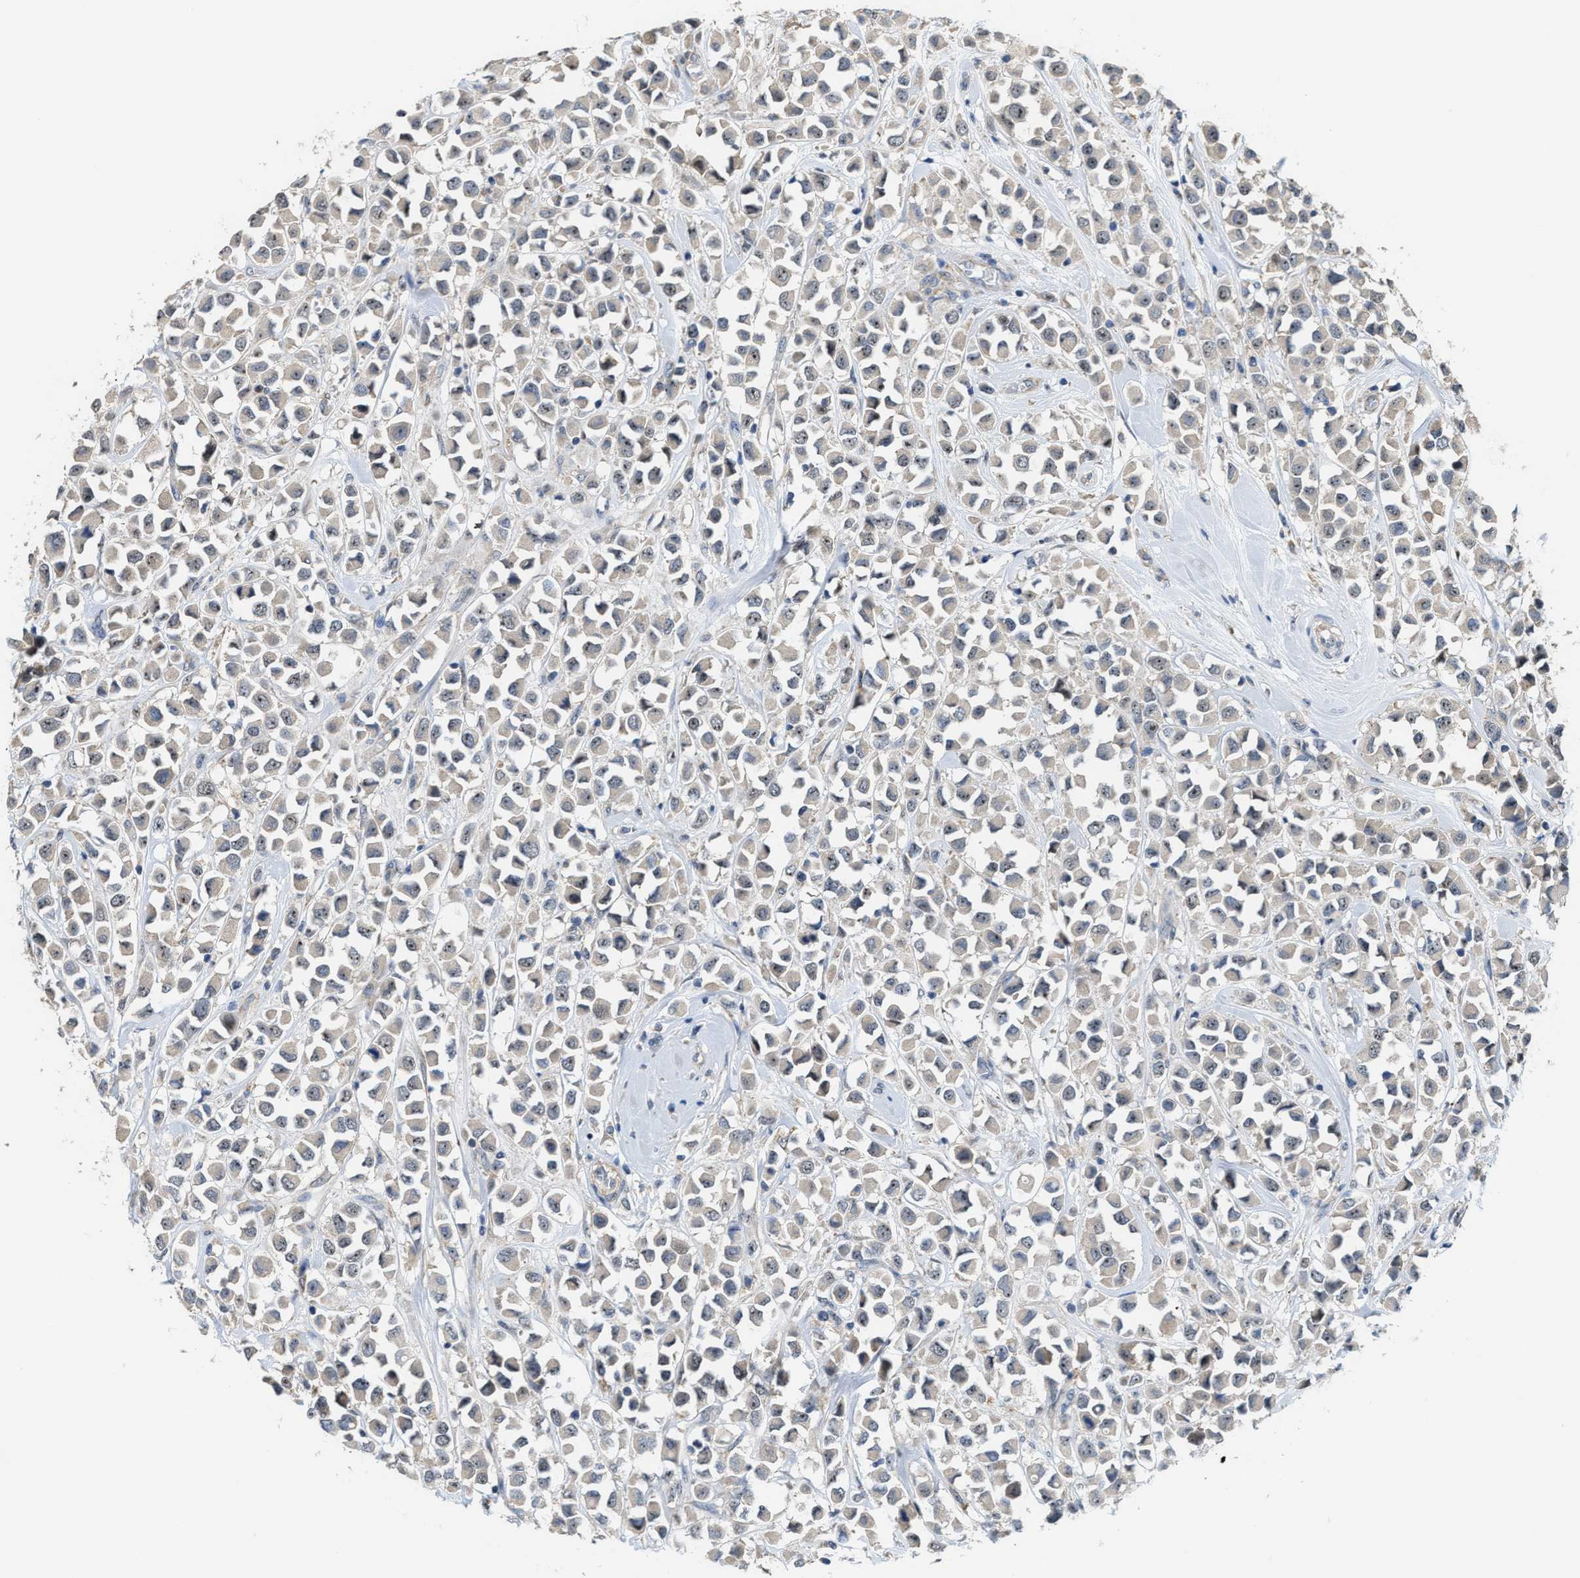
{"staining": {"intensity": "weak", "quantity": "<25%", "location": "nuclear"}, "tissue": "breast cancer", "cell_type": "Tumor cells", "image_type": "cancer", "snomed": [{"axis": "morphology", "description": "Duct carcinoma"}, {"axis": "topography", "description": "Breast"}], "caption": "A high-resolution histopathology image shows IHC staining of breast cancer (invasive ductal carcinoma), which displays no significant expression in tumor cells. (Immunohistochemistry, brightfield microscopy, high magnification).", "gene": "ZNF783", "patient": {"sex": "female", "age": 61}}